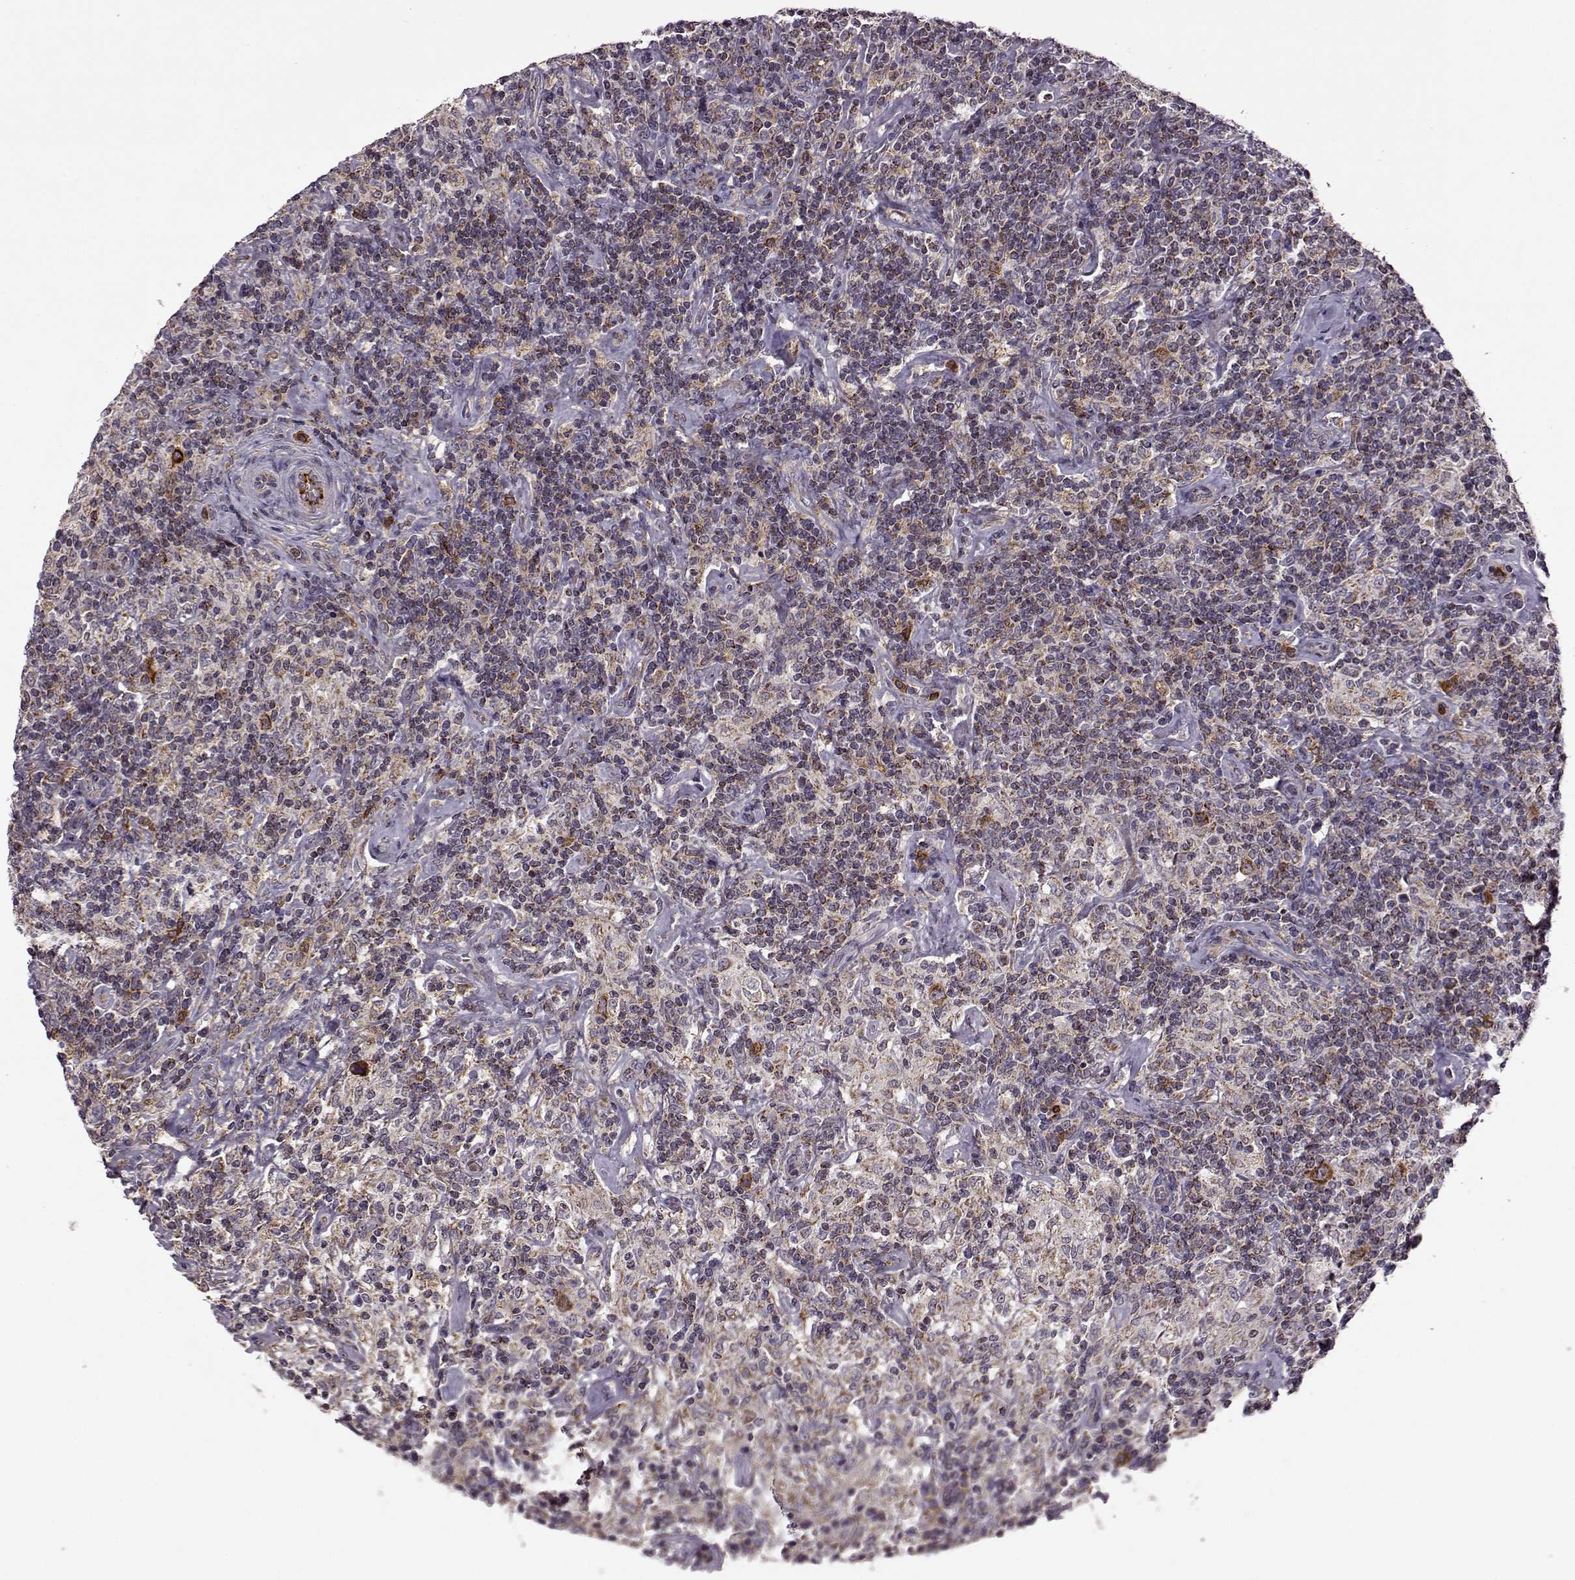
{"staining": {"intensity": "moderate", "quantity": ">75%", "location": "cytoplasmic/membranous"}, "tissue": "lymphoma", "cell_type": "Tumor cells", "image_type": "cancer", "snomed": [{"axis": "morphology", "description": "Hodgkin's disease, NOS"}, {"axis": "topography", "description": "Lymph node"}], "caption": "Immunohistochemistry (IHC) image of human lymphoma stained for a protein (brown), which exhibits medium levels of moderate cytoplasmic/membranous expression in approximately >75% of tumor cells.", "gene": "MTSS1", "patient": {"sex": "male", "age": 70}}